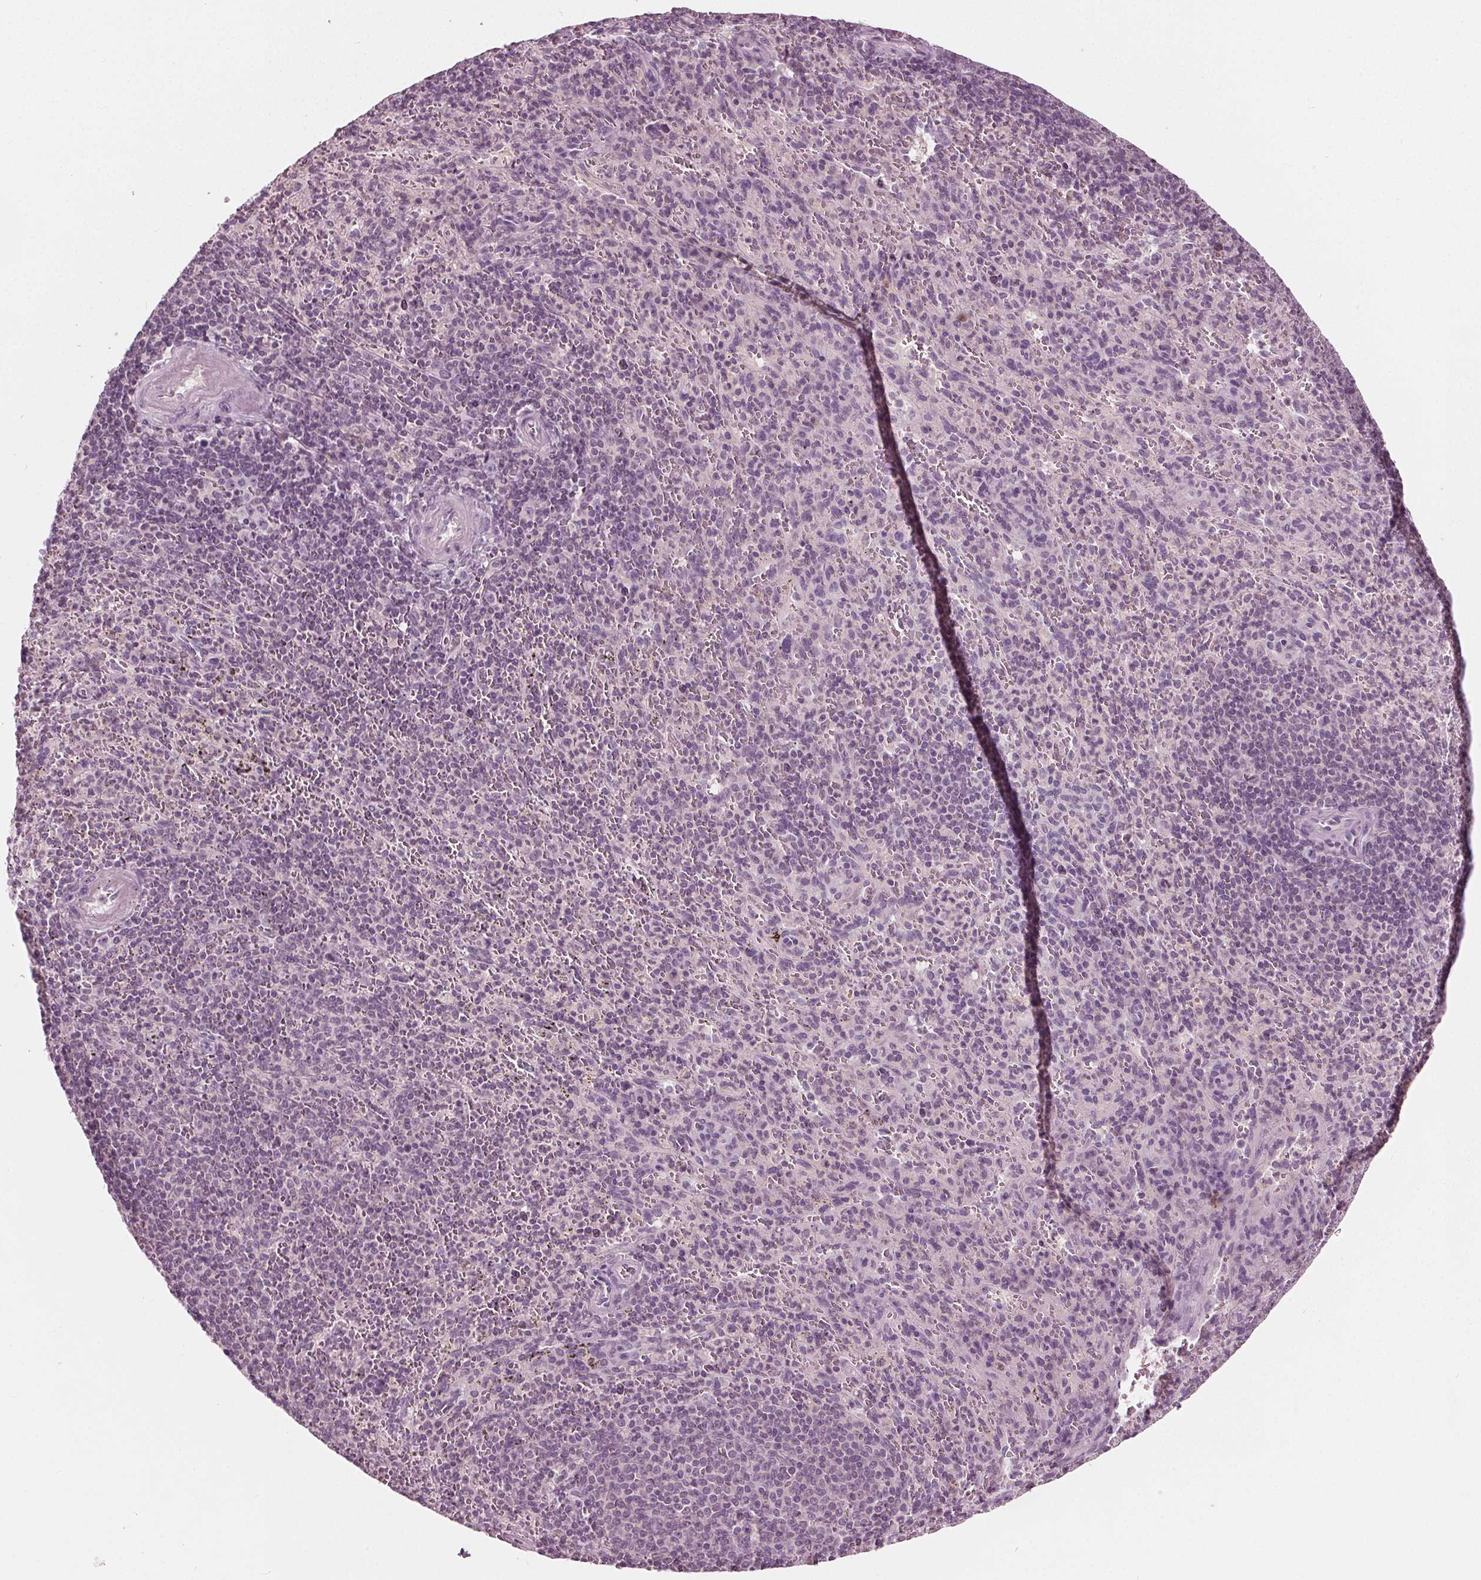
{"staining": {"intensity": "negative", "quantity": "none", "location": "none"}, "tissue": "spleen", "cell_type": "Cells in red pulp", "image_type": "normal", "snomed": [{"axis": "morphology", "description": "Normal tissue, NOS"}, {"axis": "topography", "description": "Spleen"}], "caption": "High power microscopy photomicrograph of an immunohistochemistry (IHC) image of benign spleen, revealing no significant staining in cells in red pulp.", "gene": "TKFC", "patient": {"sex": "male", "age": 57}}